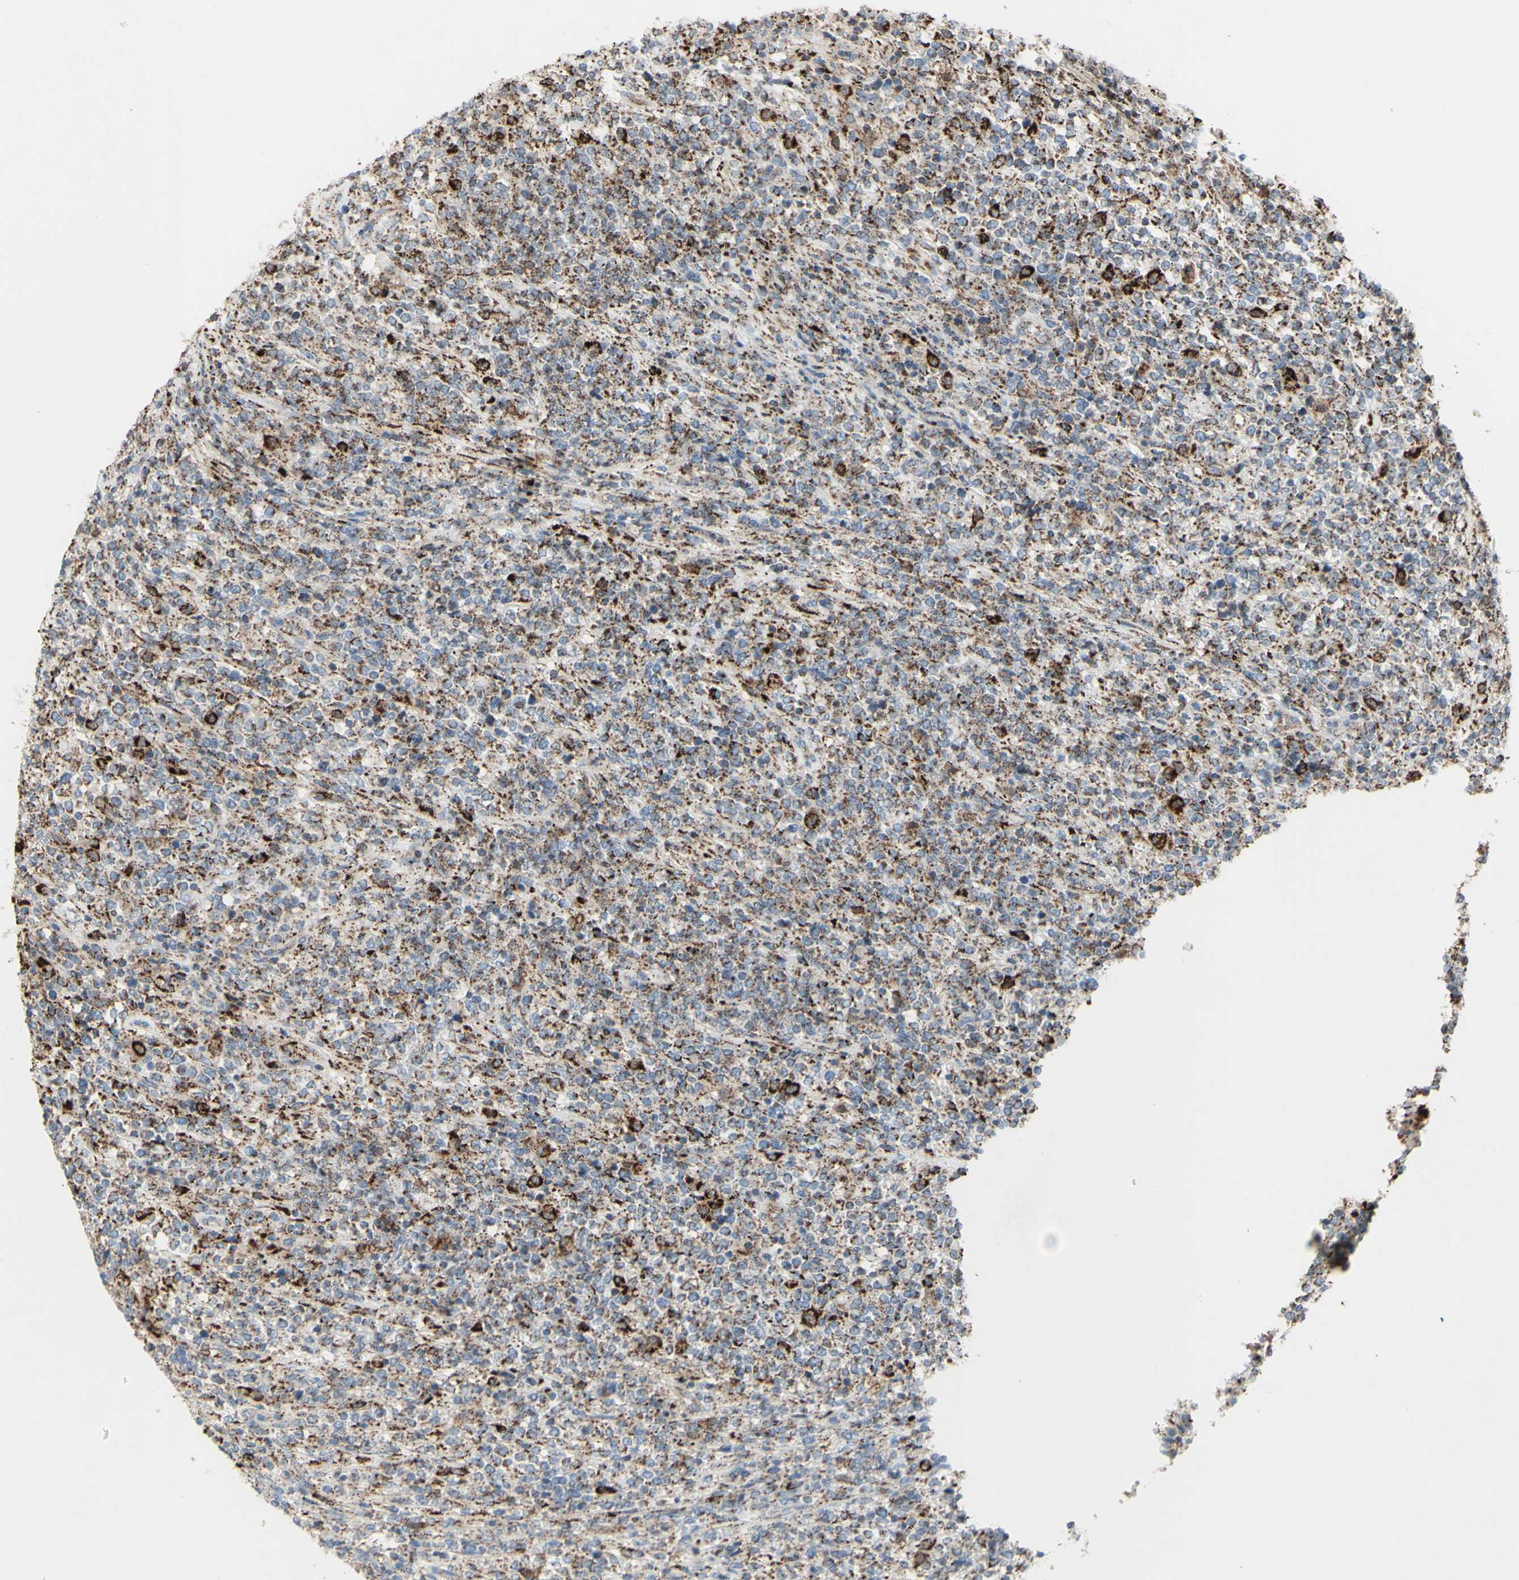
{"staining": {"intensity": "strong", "quantity": "<25%", "location": "cytoplasmic/membranous"}, "tissue": "lymphoma", "cell_type": "Tumor cells", "image_type": "cancer", "snomed": [{"axis": "morphology", "description": "Malignant lymphoma, non-Hodgkin's type, High grade"}, {"axis": "topography", "description": "Soft tissue"}], "caption": "An immunohistochemistry (IHC) image of neoplastic tissue is shown. Protein staining in brown highlights strong cytoplasmic/membranous positivity in malignant lymphoma, non-Hodgkin's type (high-grade) within tumor cells. The protein is shown in brown color, while the nuclei are stained blue.", "gene": "CNTNAP1", "patient": {"sex": "male", "age": 18}}